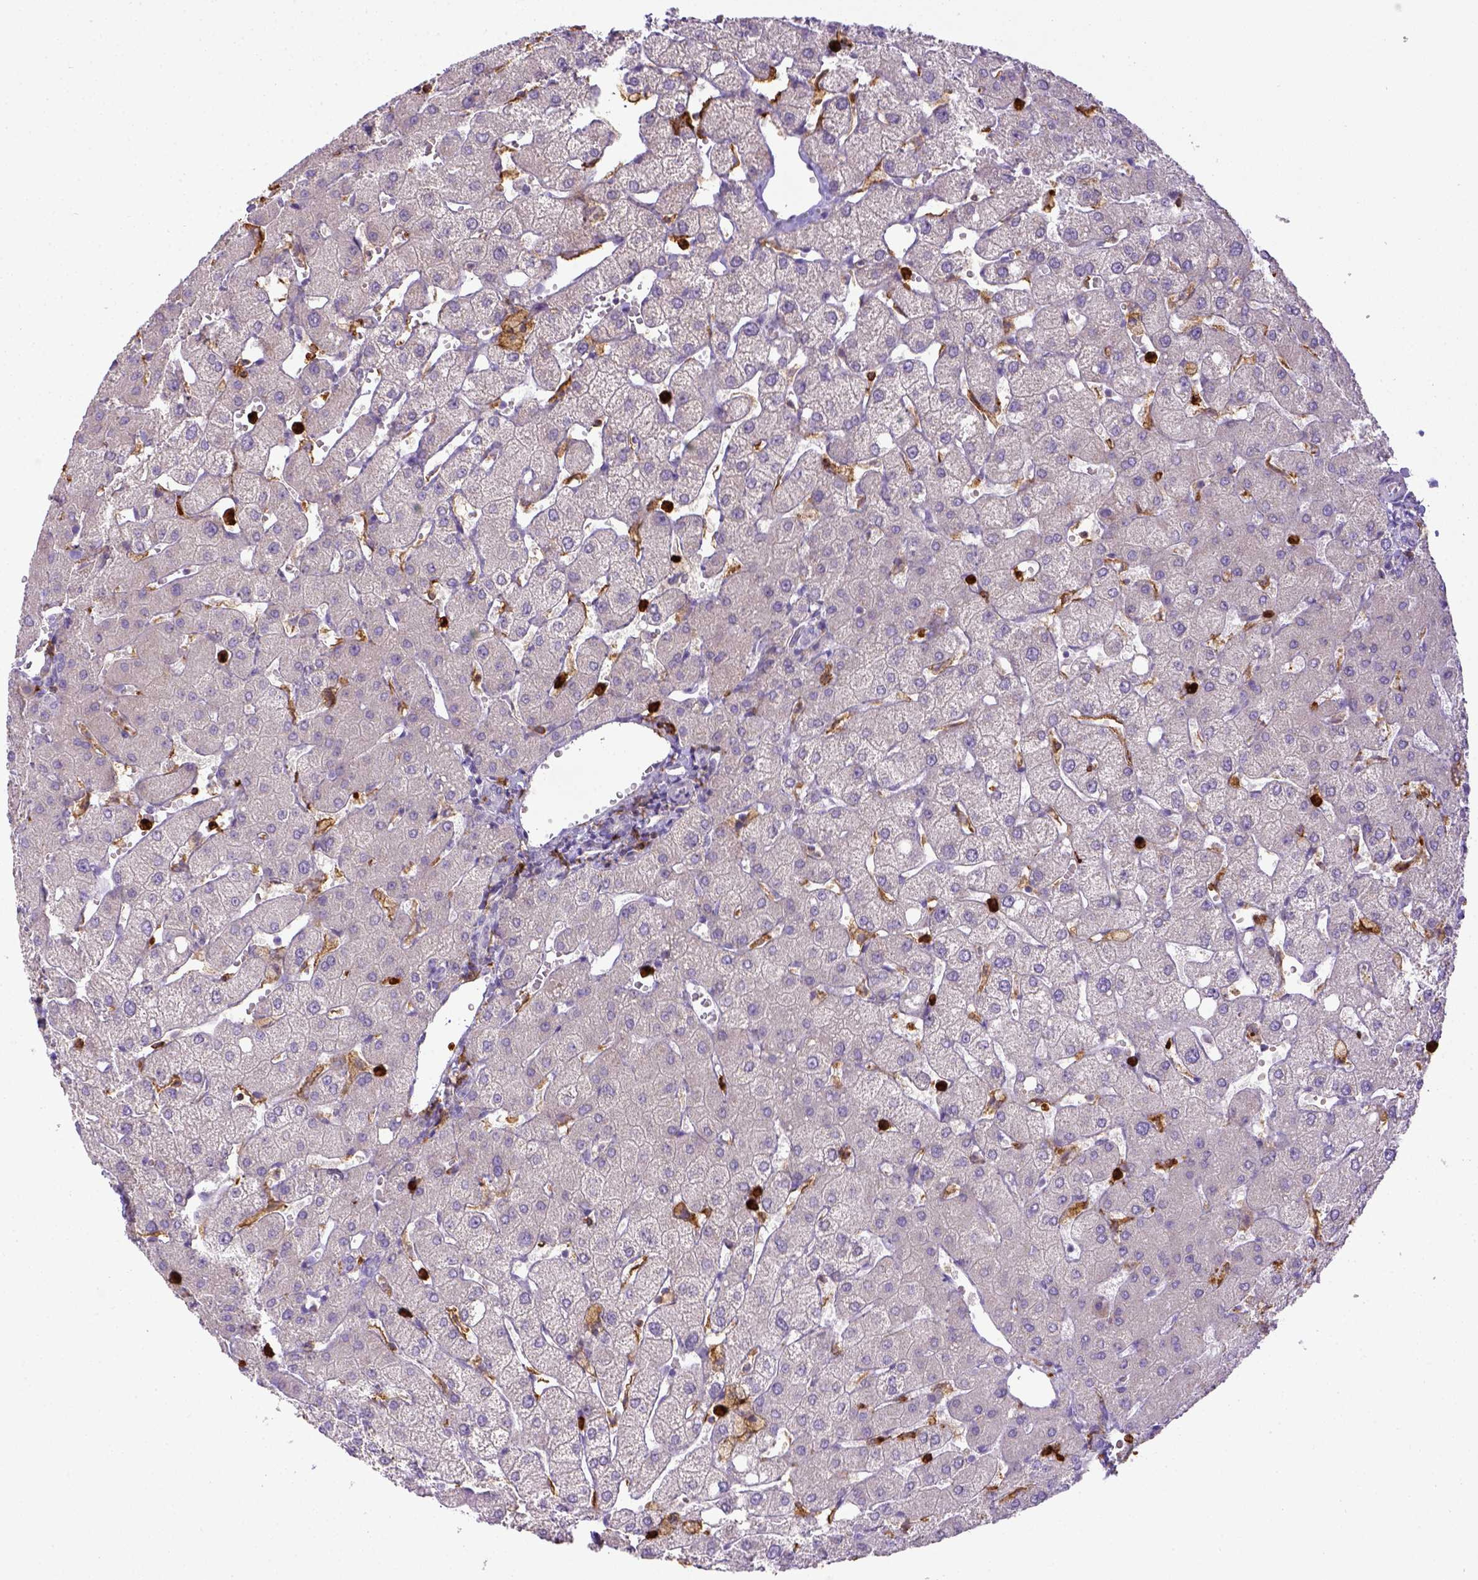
{"staining": {"intensity": "negative", "quantity": "none", "location": "none"}, "tissue": "liver", "cell_type": "Cholangiocytes", "image_type": "normal", "snomed": [{"axis": "morphology", "description": "Normal tissue, NOS"}, {"axis": "topography", "description": "Liver"}], "caption": "Cholangiocytes are negative for protein expression in normal human liver. (Stains: DAB (3,3'-diaminobenzidine) immunohistochemistry with hematoxylin counter stain, Microscopy: brightfield microscopy at high magnification).", "gene": "ITGAM", "patient": {"sex": "female", "age": 54}}